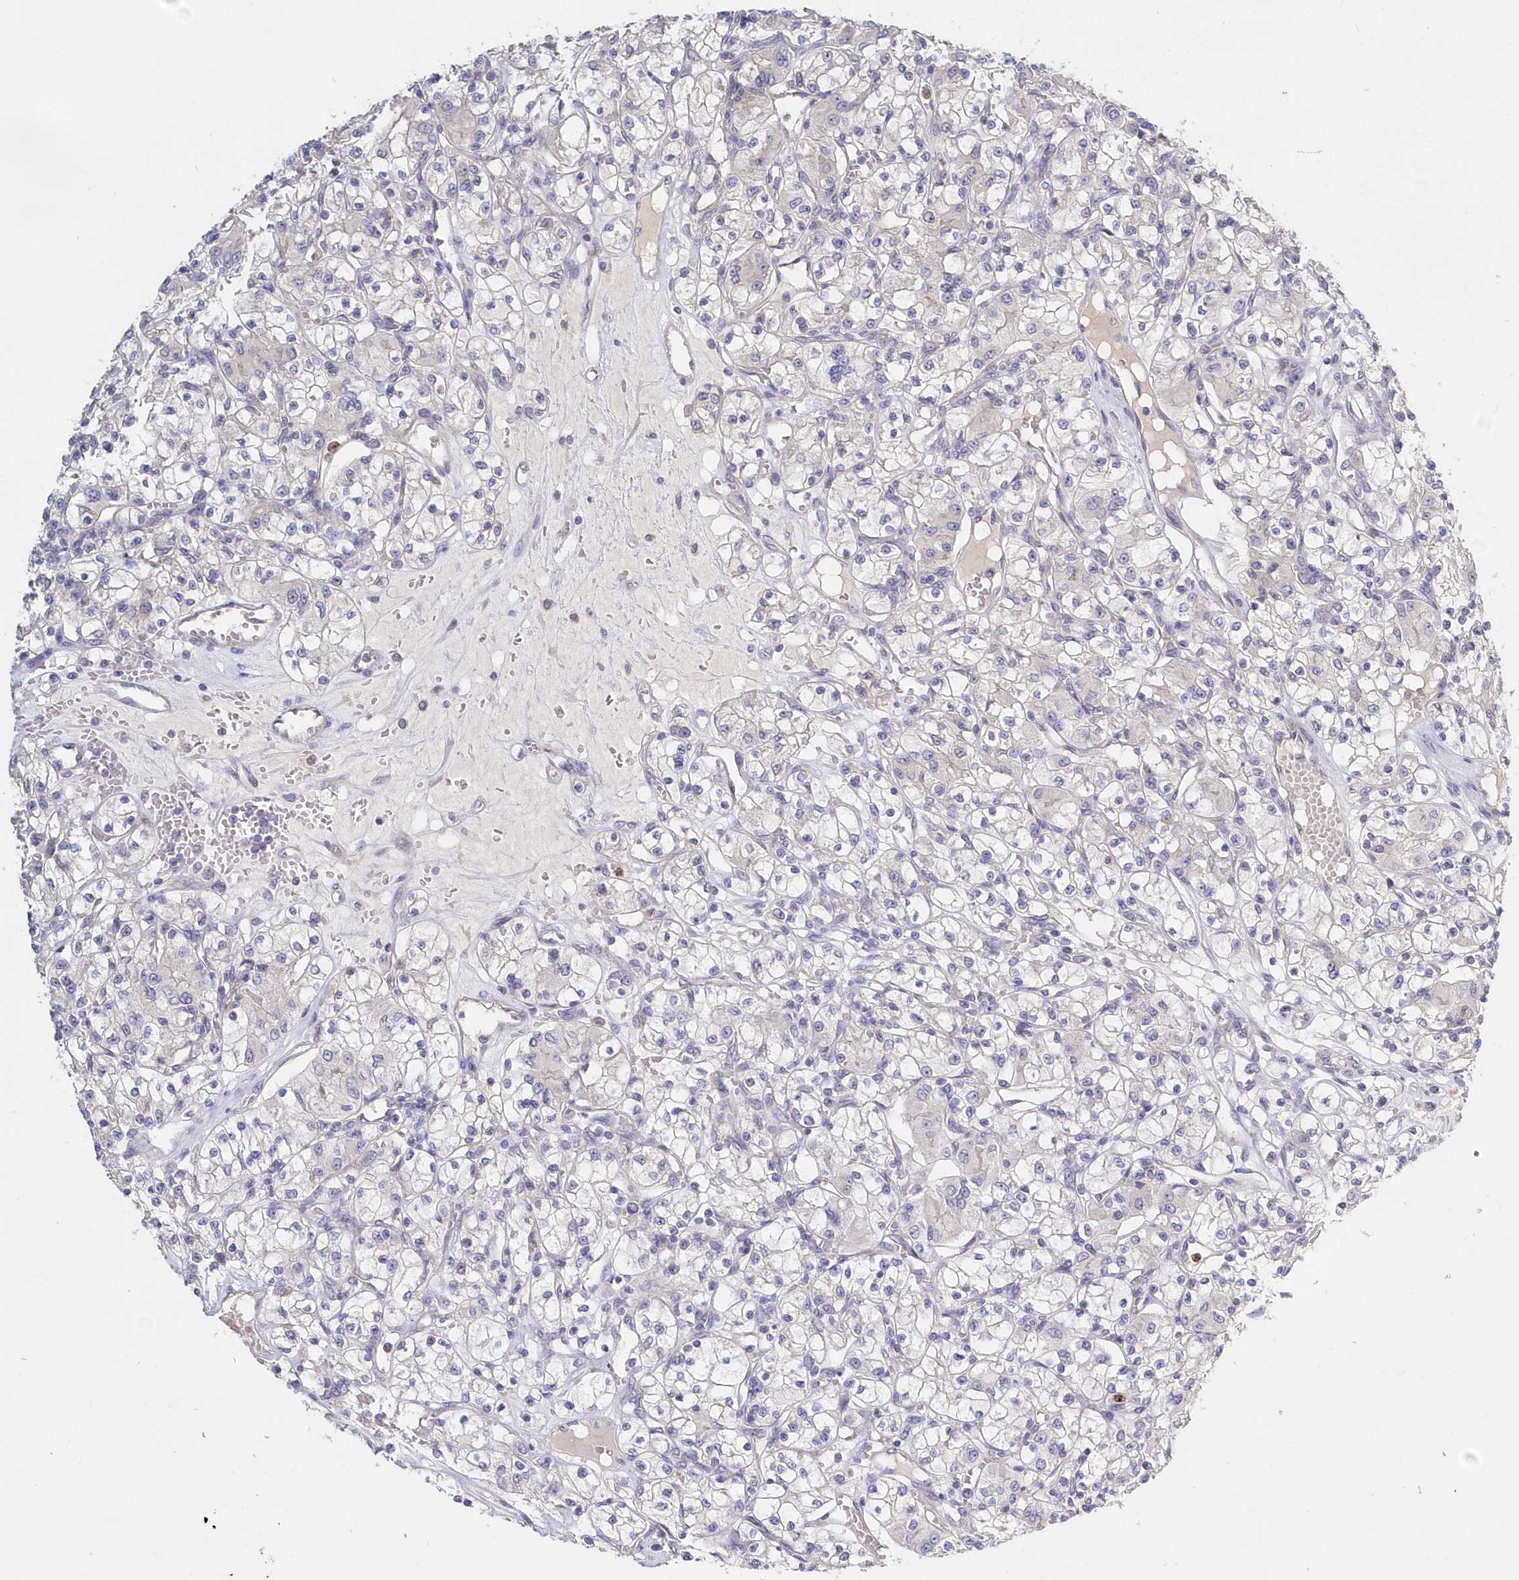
{"staining": {"intensity": "negative", "quantity": "none", "location": "none"}, "tissue": "renal cancer", "cell_type": "Tumor cells", "image_type": "cancer", "snomed": [{"axis": "morphology", "description": "Adenocarcinoma, NOS"}, {"axis": "topography", "description": "Kidney"}], "caption": "High power microscopy micrograph of an IHC histopathology image of renal cancer, revealing no significant staining in tumor cells. (Immunohistochemistry, brightfield microscopy, high magnification).", "gene": "KATNA1", "patient": {"sex": "female", "age": 59}}